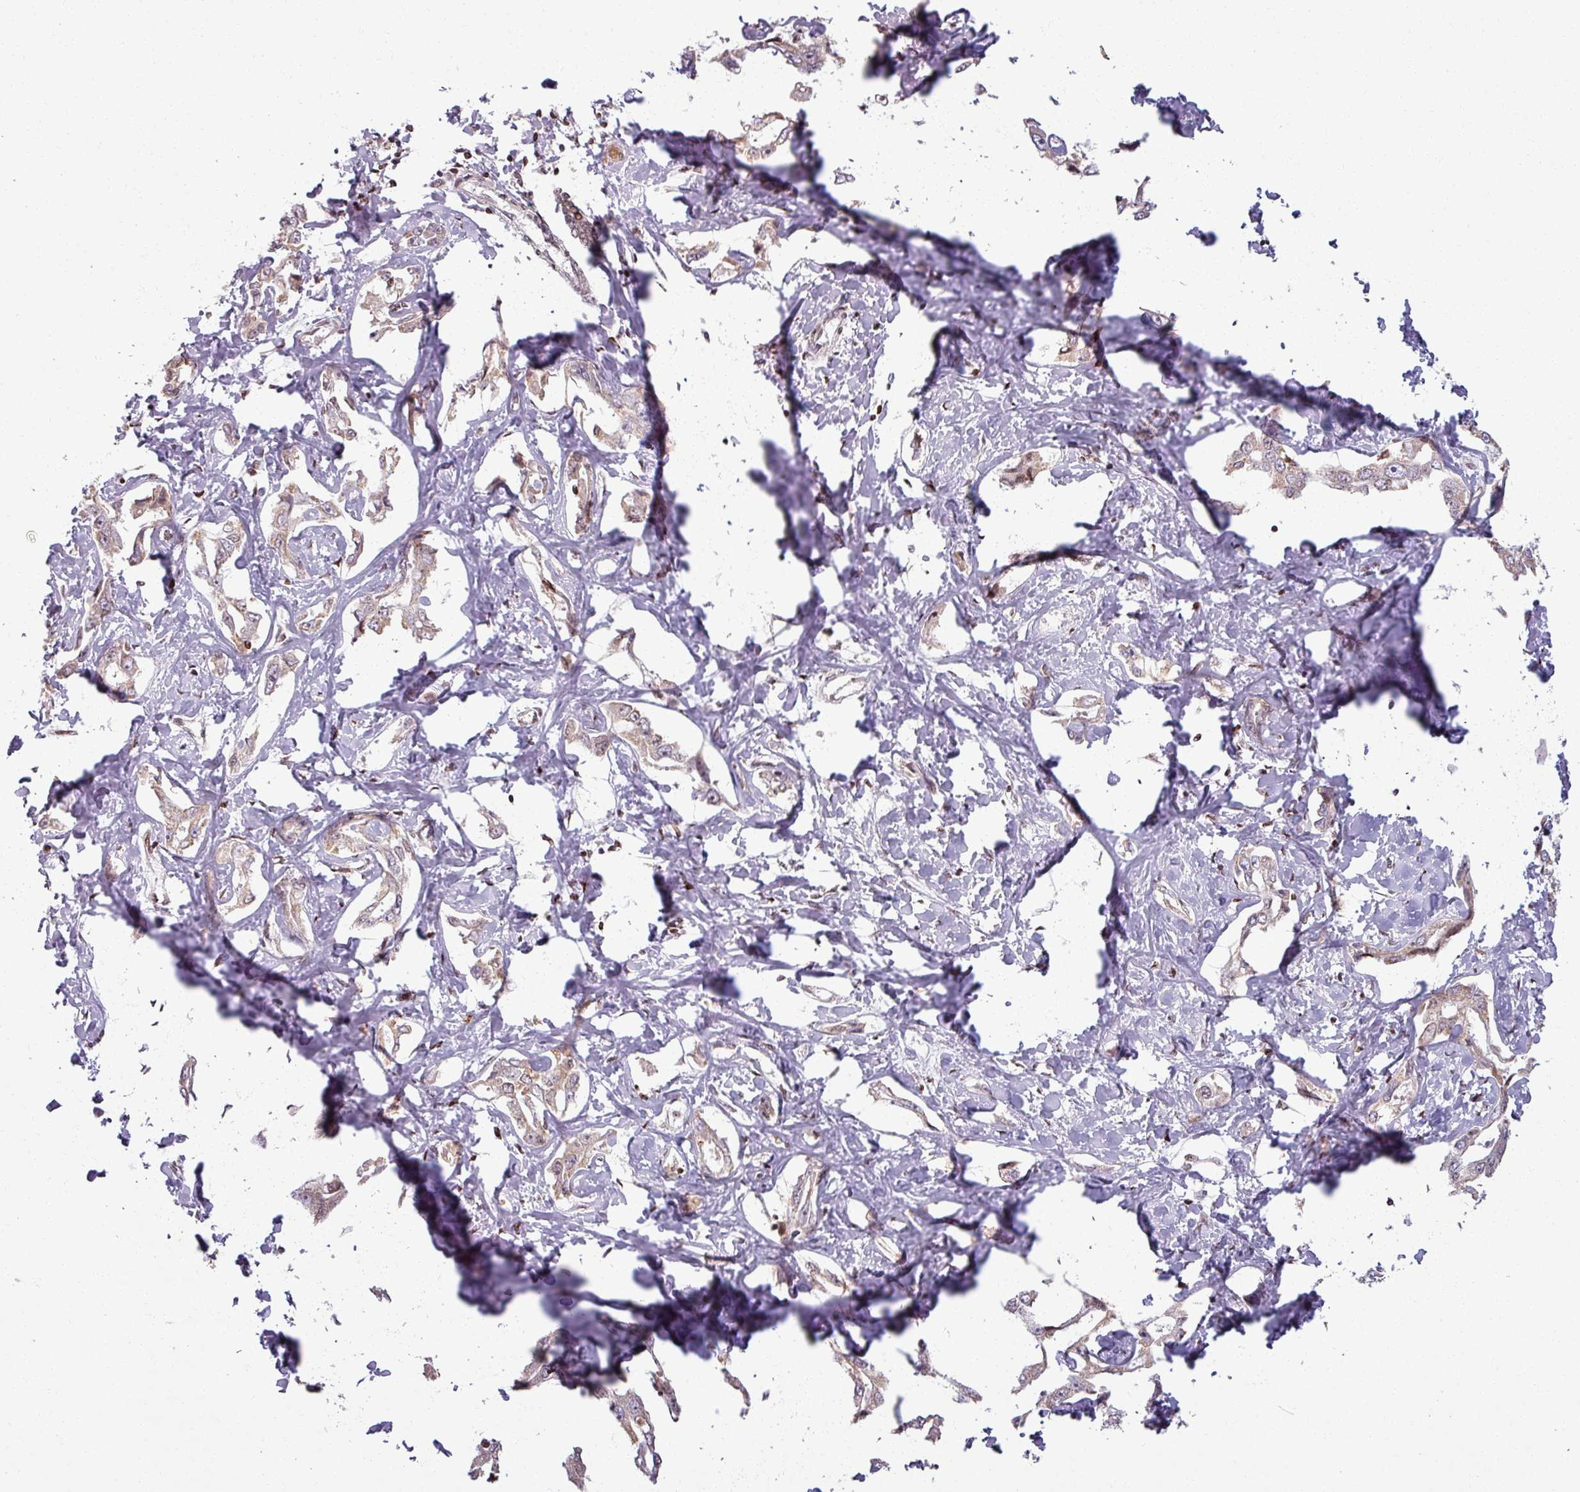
{"staining": {"intensity": "weak", "quantity": "25%-75%", "location": "cytoplasmic/membranous"}, "tissue": "liver cancer", "cell_type": "Tumor cells", "image_type": "cancer", "snomed": [{"axis": "morphology", "description": "Cholangiocarcinoma"}, {"axis": "topography", "description": "Liver"}], "caption": "The immunohistochemical stain shows weak cytoplasmic/membranous expression in tumor cells of liver cholangiocarcinoma tissue.", "gene": "NCOR1", "patient": {"sex": "male", "age": 59}}